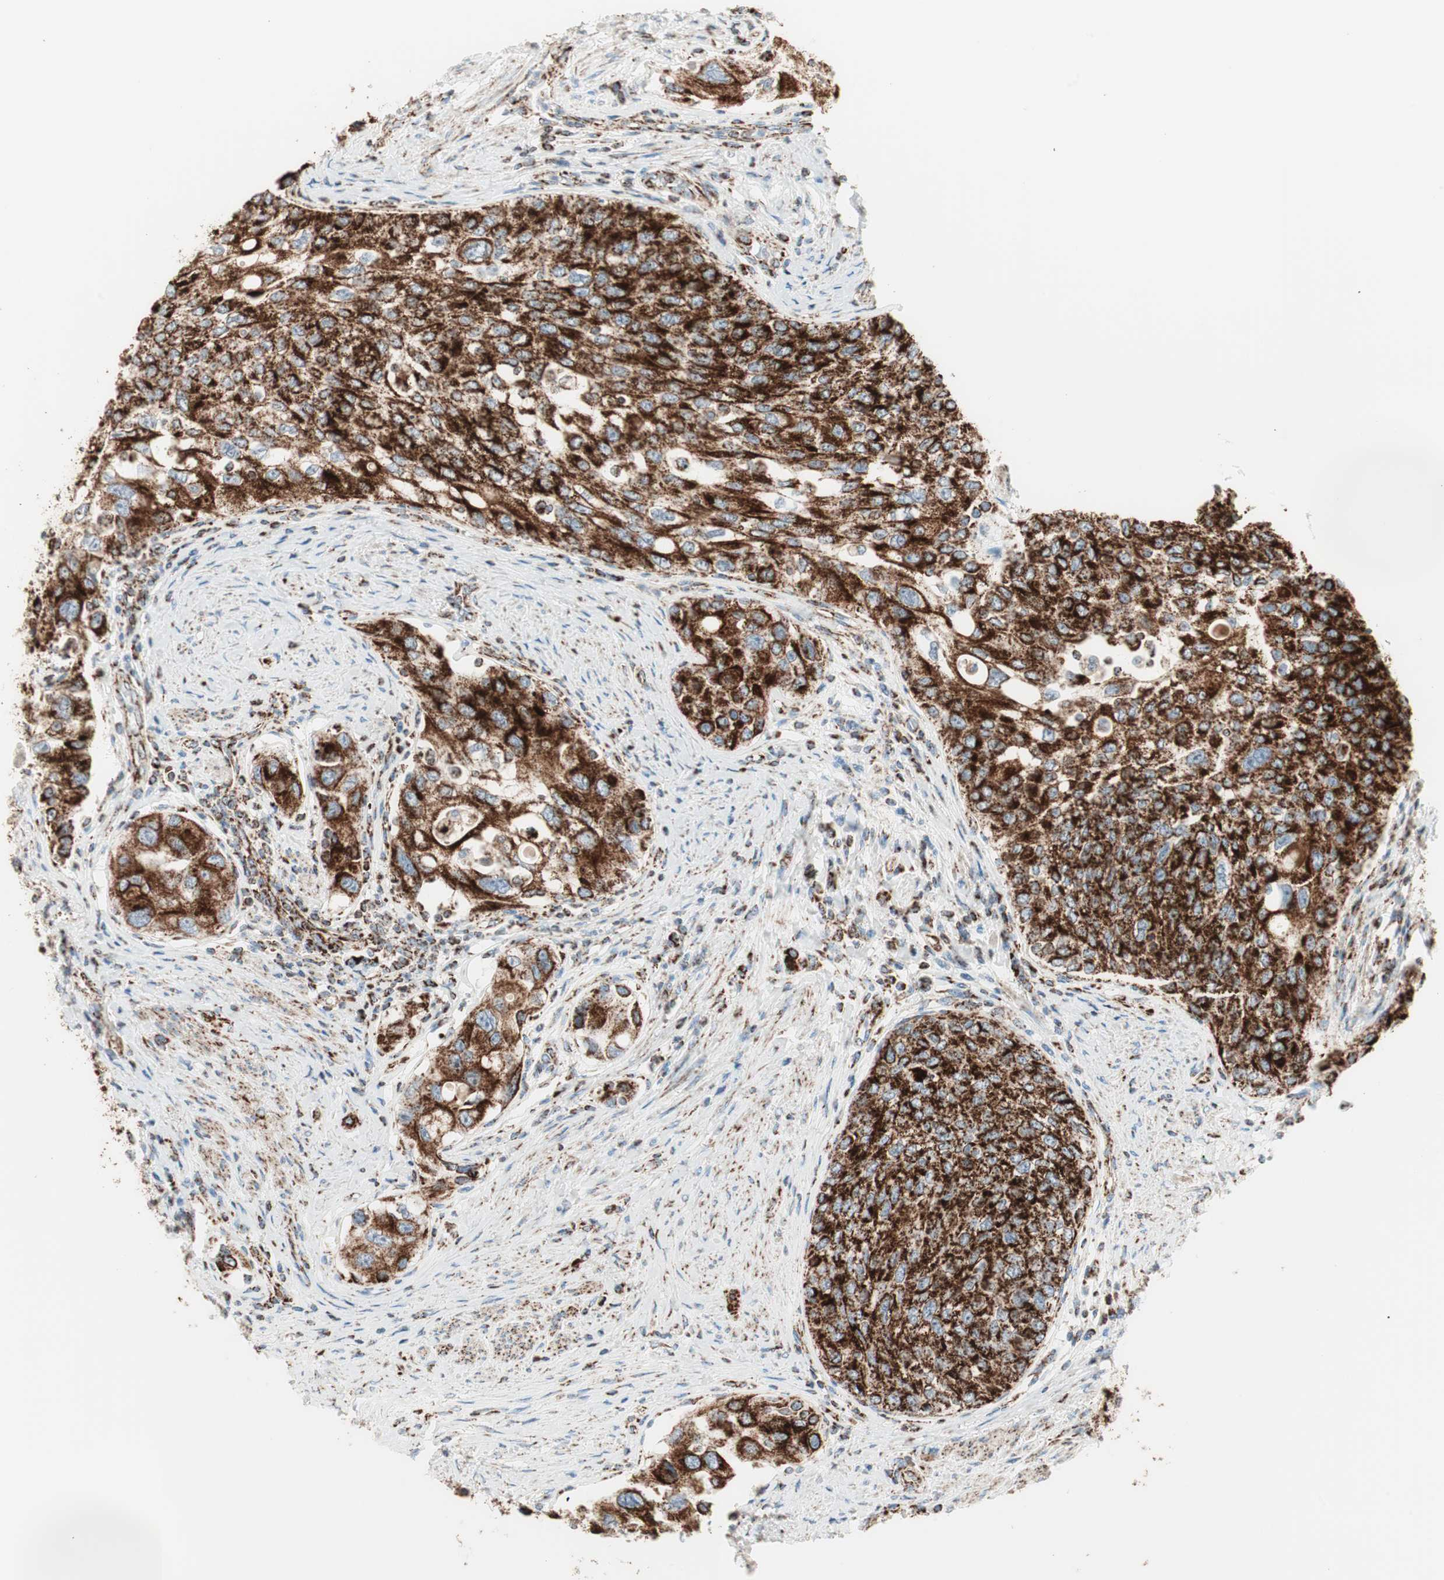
{"staining": {"intensity": "strong", "quantity": ">75%", "location": "cytoplasmic/membranous"}, "tissue": "urothelial cancer", "cell_type": "Tumor cells", "image_type": "cancer", "snomed": [{"axis": "morphology", "description": "Urothelial carcinoma, High grade"}, {"axis": "topography", "description": "Urinary bladder"}], "caption": "IHC histopathology image of neoplastic tissue: human urothelial cancer stained using IHC displays high levels of strong protein expression localized specifically in the cytoplasmic/membranous of tumor cells, appearing as a cytoplasmic/membranous brown color.", "gene": "TOMM20", "patient": {"sex": "female", "age": 56}}